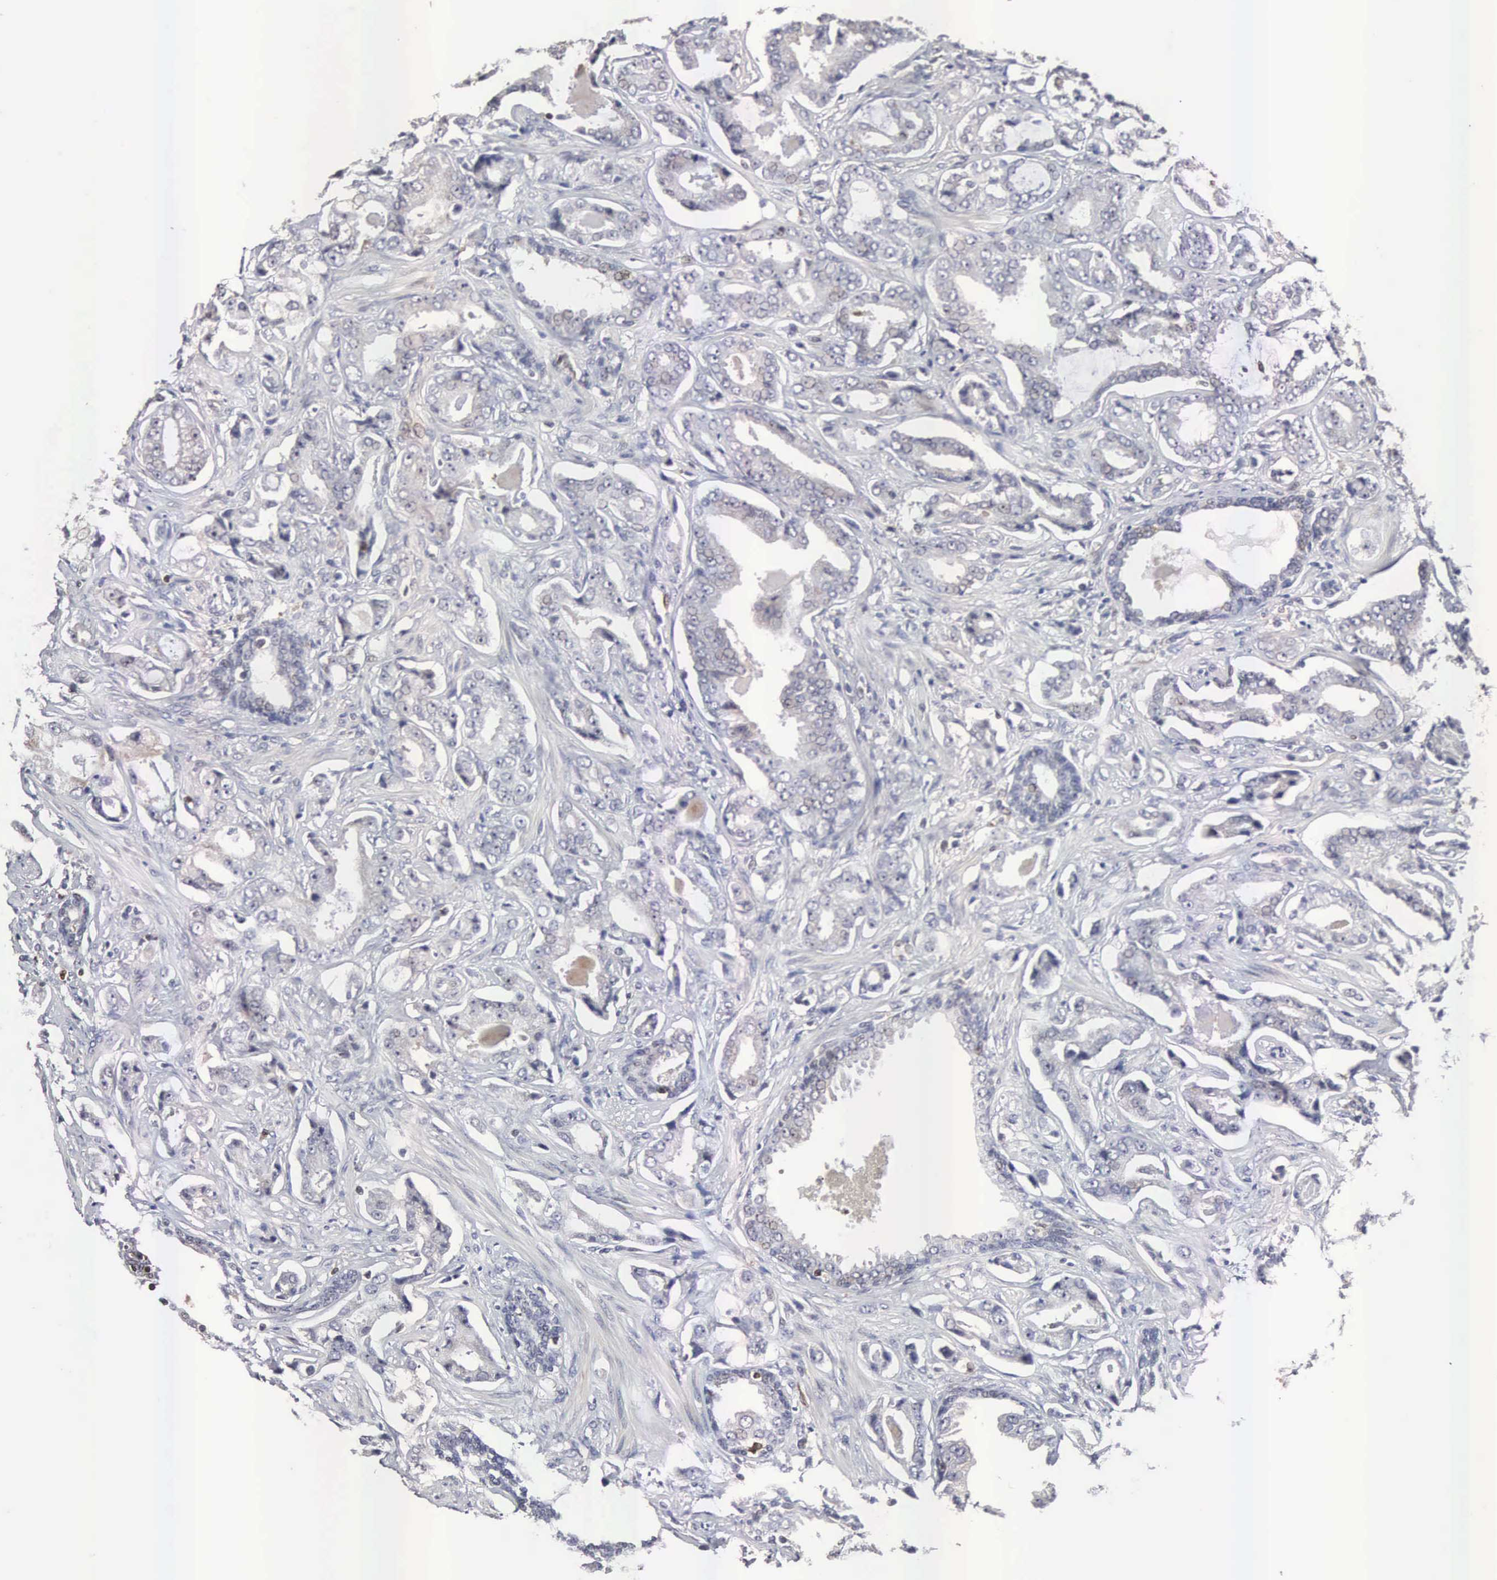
{"staining": {"intensity": "negative", "quantity": "none", "location": "none"}, "tissue": "prostate cancer", "cell_type": "Tumor cells", "image_type": "cancer", "snomed": [{"axis": "morphology", "description": "Adenocarcinoma, Low grade"}, {"axis": "topography", "description": "Prostate"}], "caption": "Prostate cancer (adenocarcinoma (low-grade)) was stained to show a protein in brown. There is no significant positivity in tumor cells.", "gene": "ACOT4", "patient": {"sex": "male", "age": 65}}